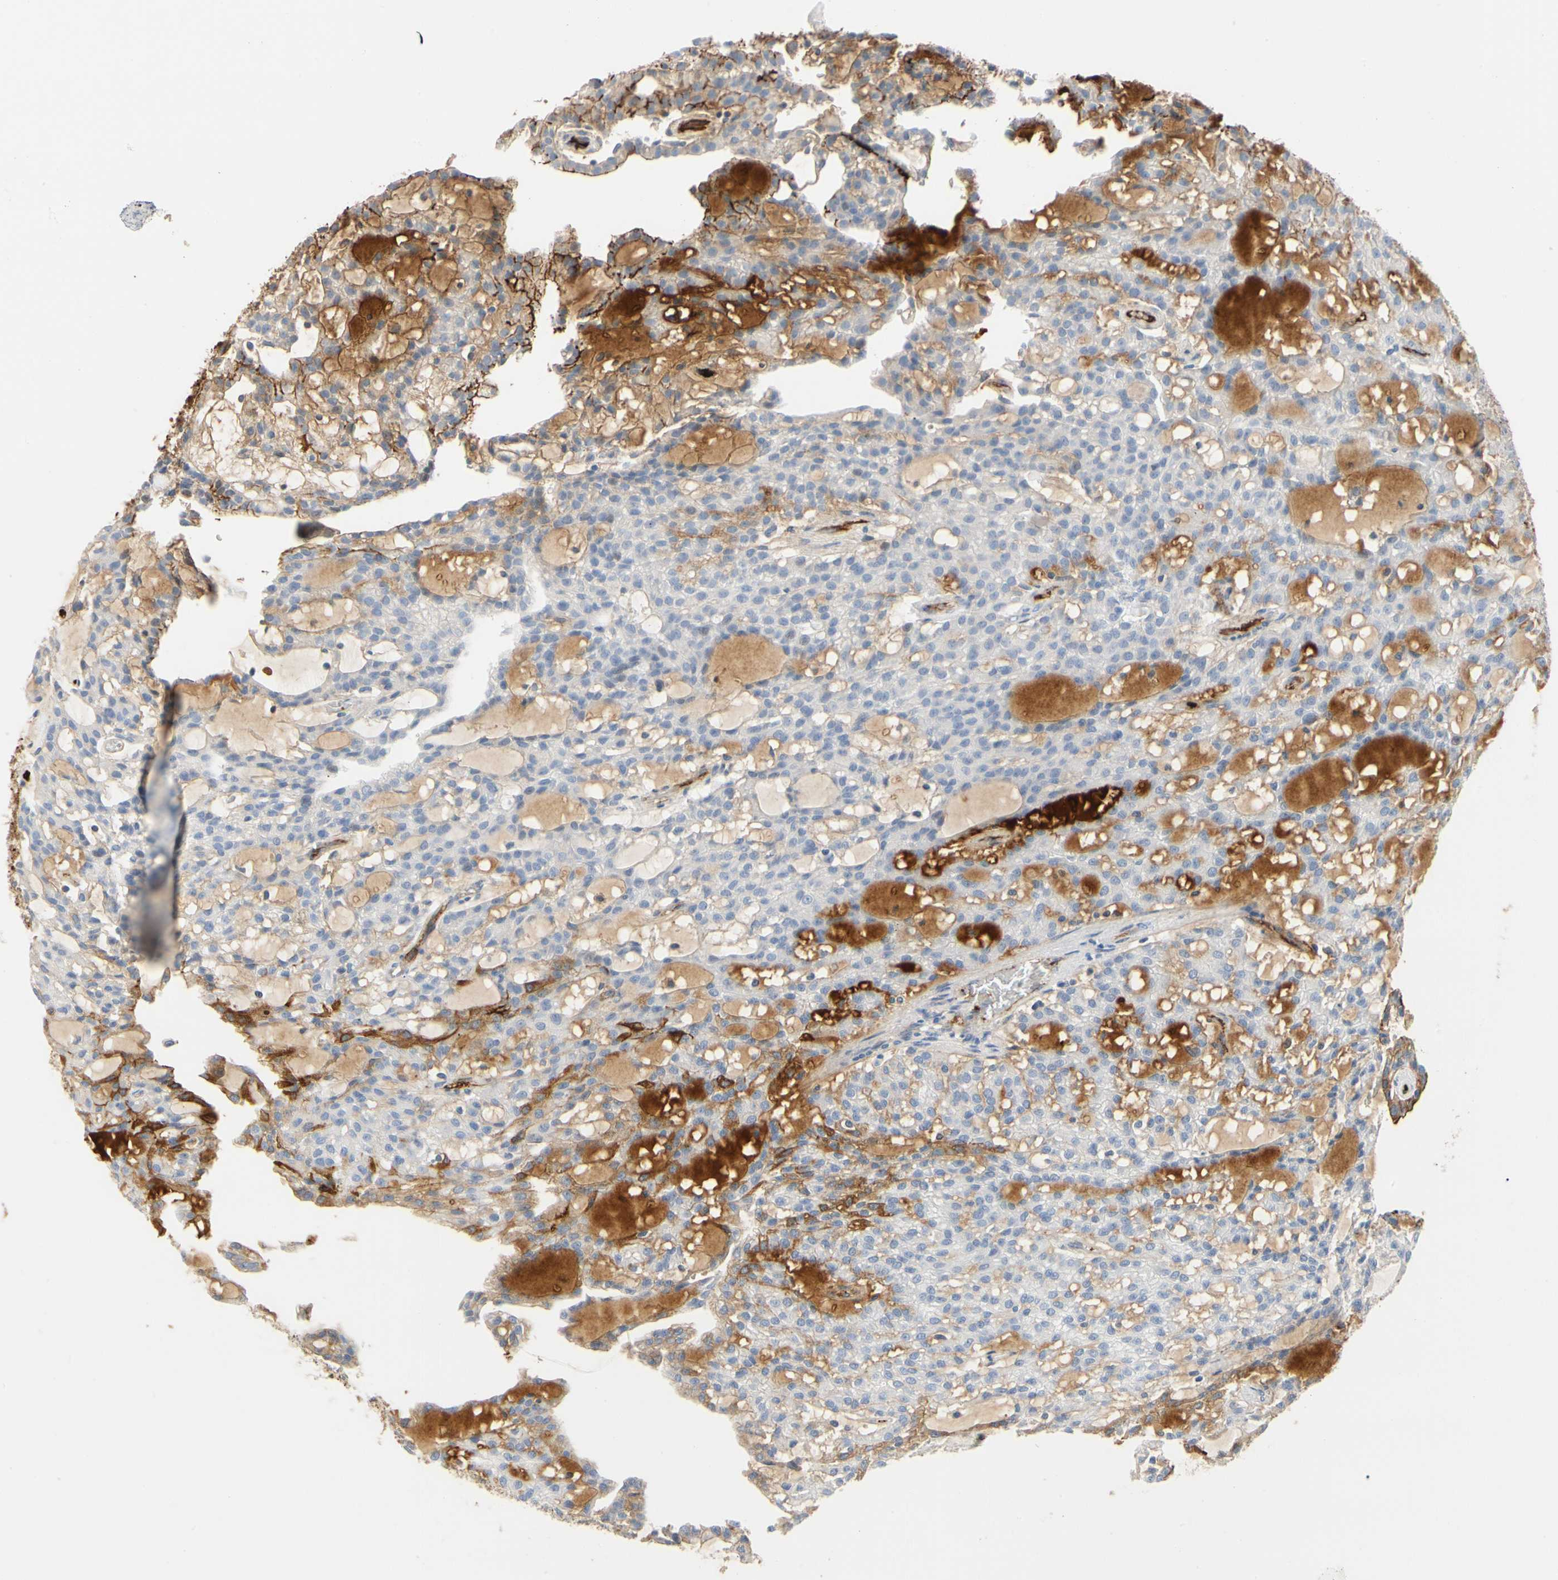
{"staining": {"intensity": "weak", "quantity": "<25%", "location": "cytoplasmic/membranous"}, "tissue": "renal cancer", "cell_type": "Tumor cells", "image_type": "cancer", "snomed": [{"axis": "morphology", "description": "Adenocarcinoma, NOS"}, {"axis": "topography", "description": "Kidney"}], "caption": "Tumor cells are negative for brown protein staining in renal cancer.", "gene": "FGB", "patient": {"sex": "male", "age": 63}}